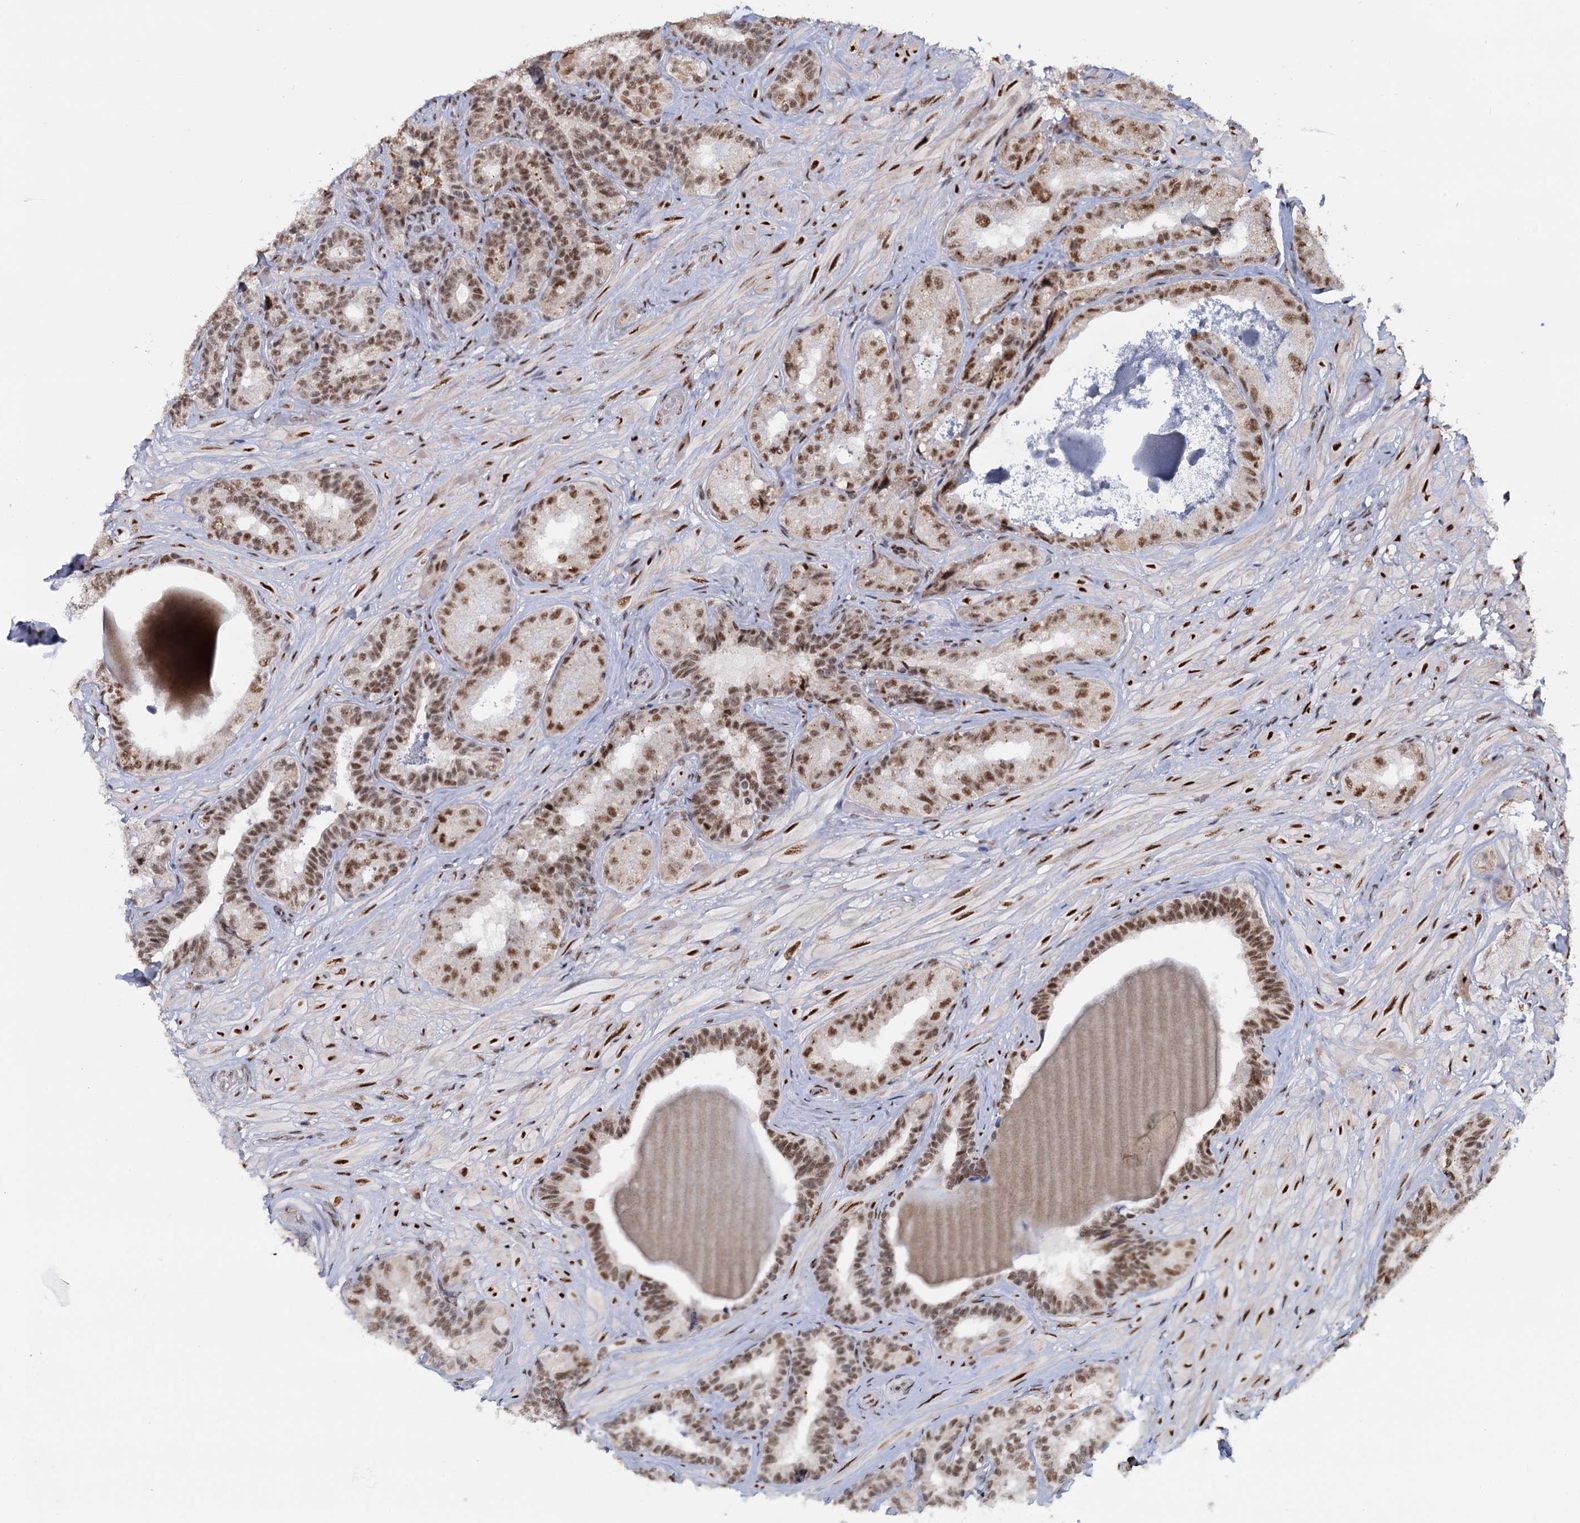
{"staining": {"intensity": "moderate", "quantity": ">75%", "location": "nuclear"}, "tissue": "seminal vesicle", "cell_type": "Glandular cells", "image_type": "normal", "snomed": [{"axis": "morphology", "description": "Normal tissue, NOS"}, {"axis": "topography", "description": "Prostate and seminal vesicle, NOS"}, {"axis": "topography", "description": "Prostate"}, {"axis": "topography", "description": "Seminal veicle"}], "caption": "Seminal vesicle stained for a protein (brown) reveals moderate nuclear positive positivity in approximately >75% of glandular cells.", "gene": "WBP4", "patient": {"sex": "male", "age": 67}}